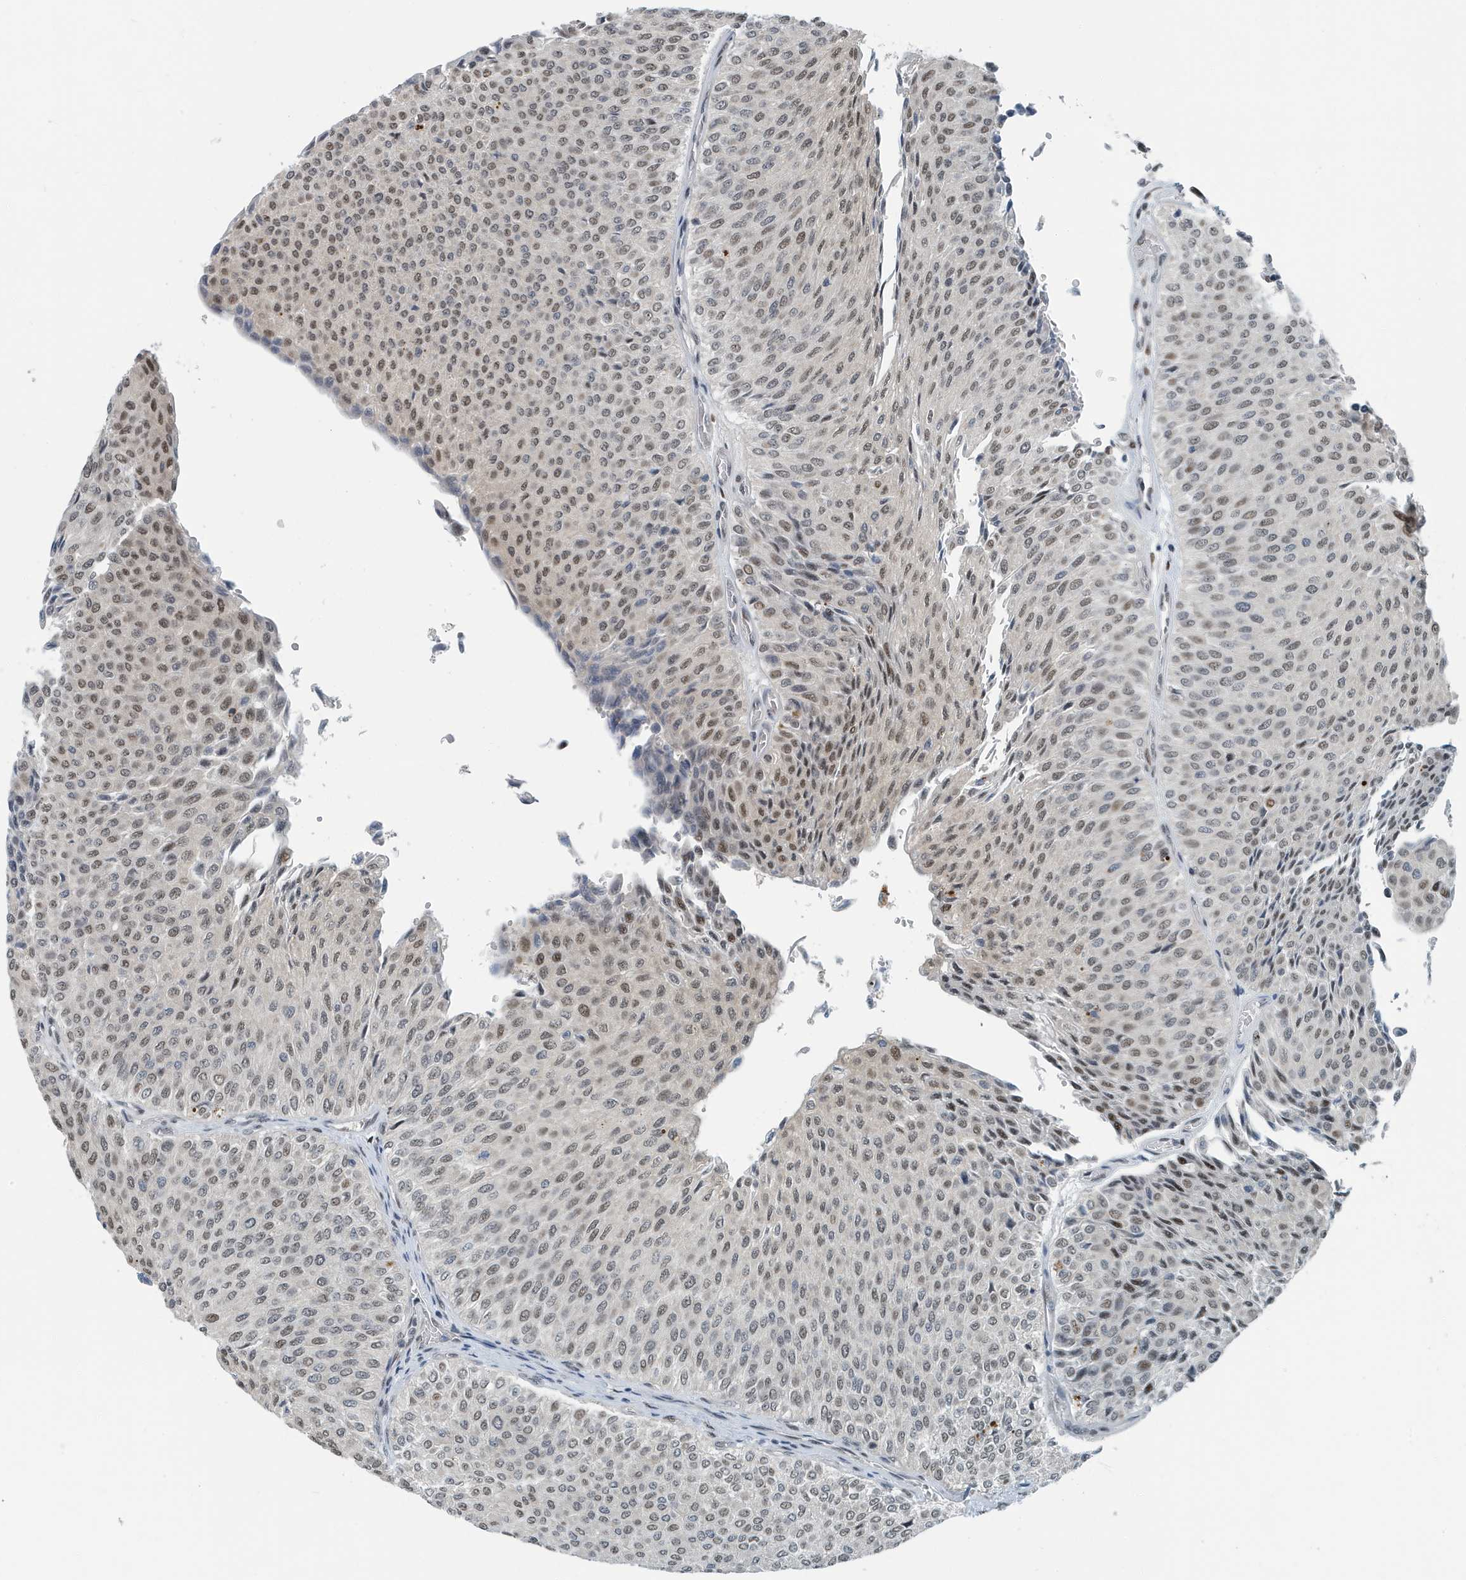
{"staining": {"intensity": "weak", "quantity": ">75%", "location": "nuclear"}, "tissue": "urothelial cancer", "cell_type": "Tumor cells", "image_type": "cancer", "snomed": [{"axis": "morphology", "description": "Urothelial carcinoma, Low grade"}, {"axis": "topography", "description": "Urinary bladder"}], "caption": "Urothelial cancer stained with a protein marker reveals weak staining in tumor cells.", "gene": "KIF15", "patient": {"sex": "male", "age": 78}}